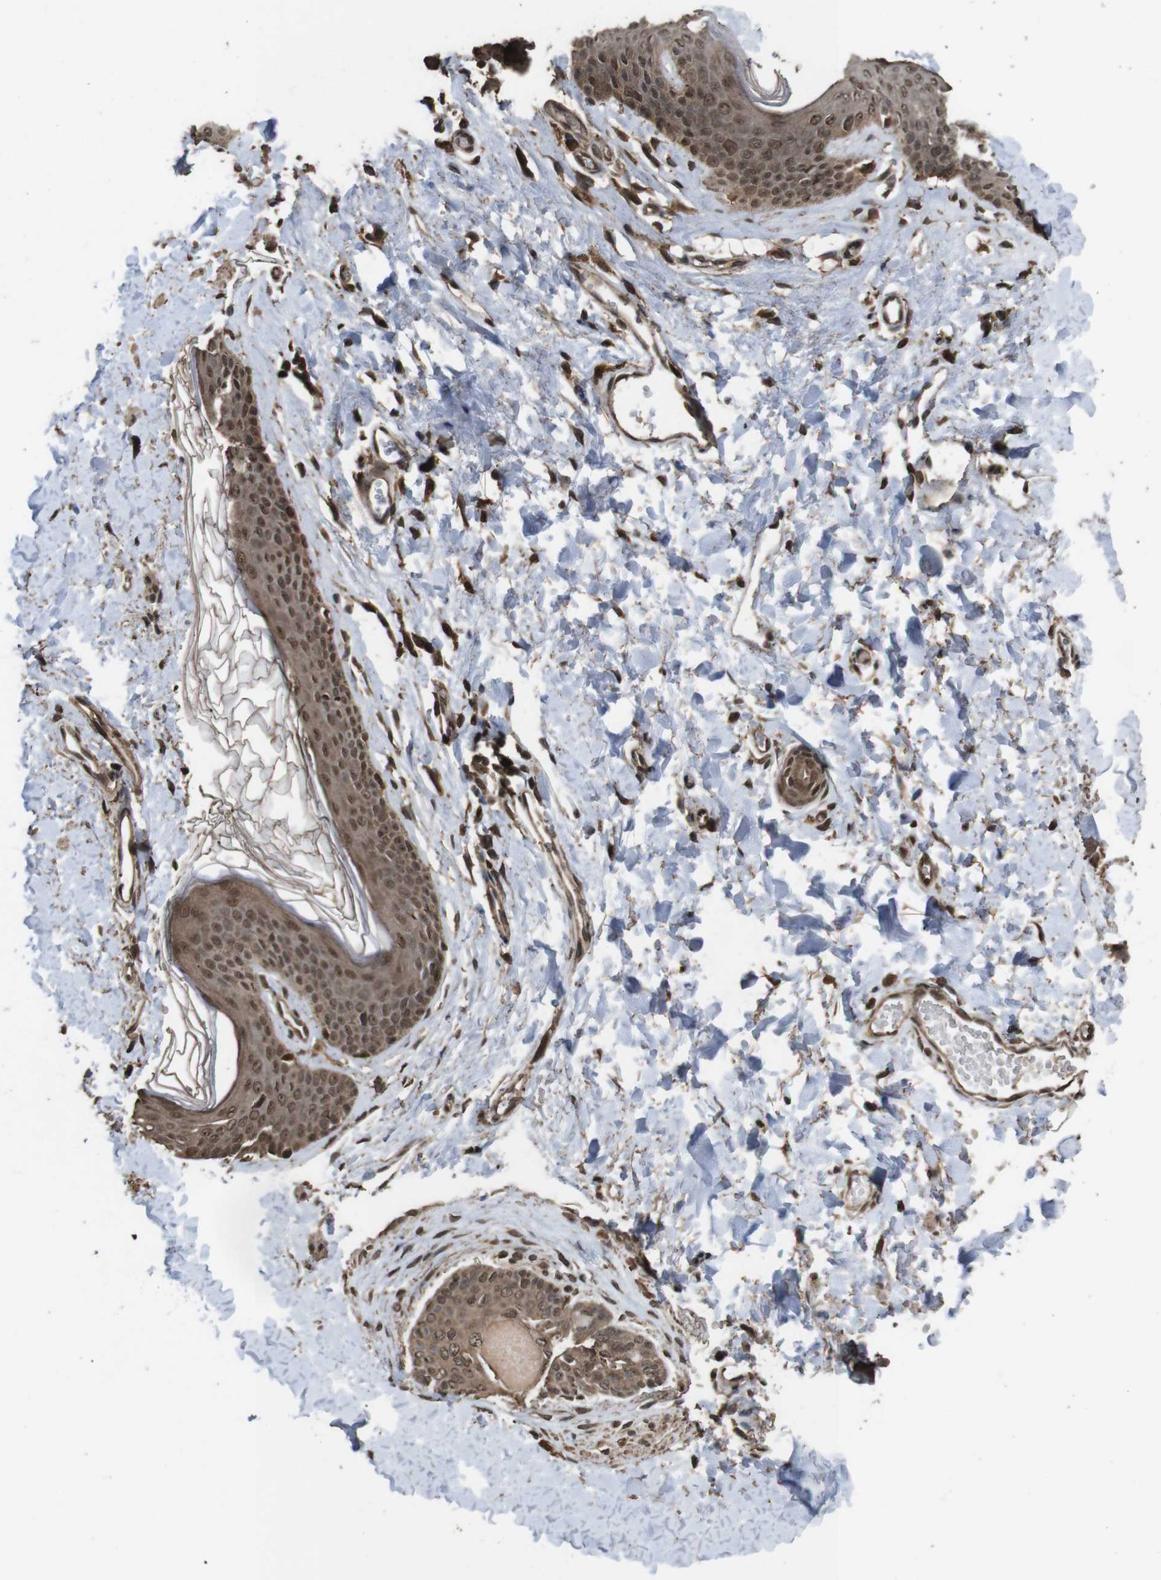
{"staining": {"intensity": "moderate", "quantity": ">75%", "location": "cytoplasmic/membranous,nuclear"}, "tissue": "skin", "cell_type": "Epidermal cells", "image_type": "normal", "snomed": [{"axis": "morphology", "description": "Normal tissue, NOS"}, {"axis": "morphology", "description": "Inflammation, NOS"}, {"axis": "topography", "description": "Vulva"}], "caption": "Skin stained with immunohistochemistry (IHC) exhibits moderate cytoplasmic/membranous,nuclear staining in about >75% of epidermal cells.", "gene": "RRAS2", "patient": {"sex": "female", "age": 84}}